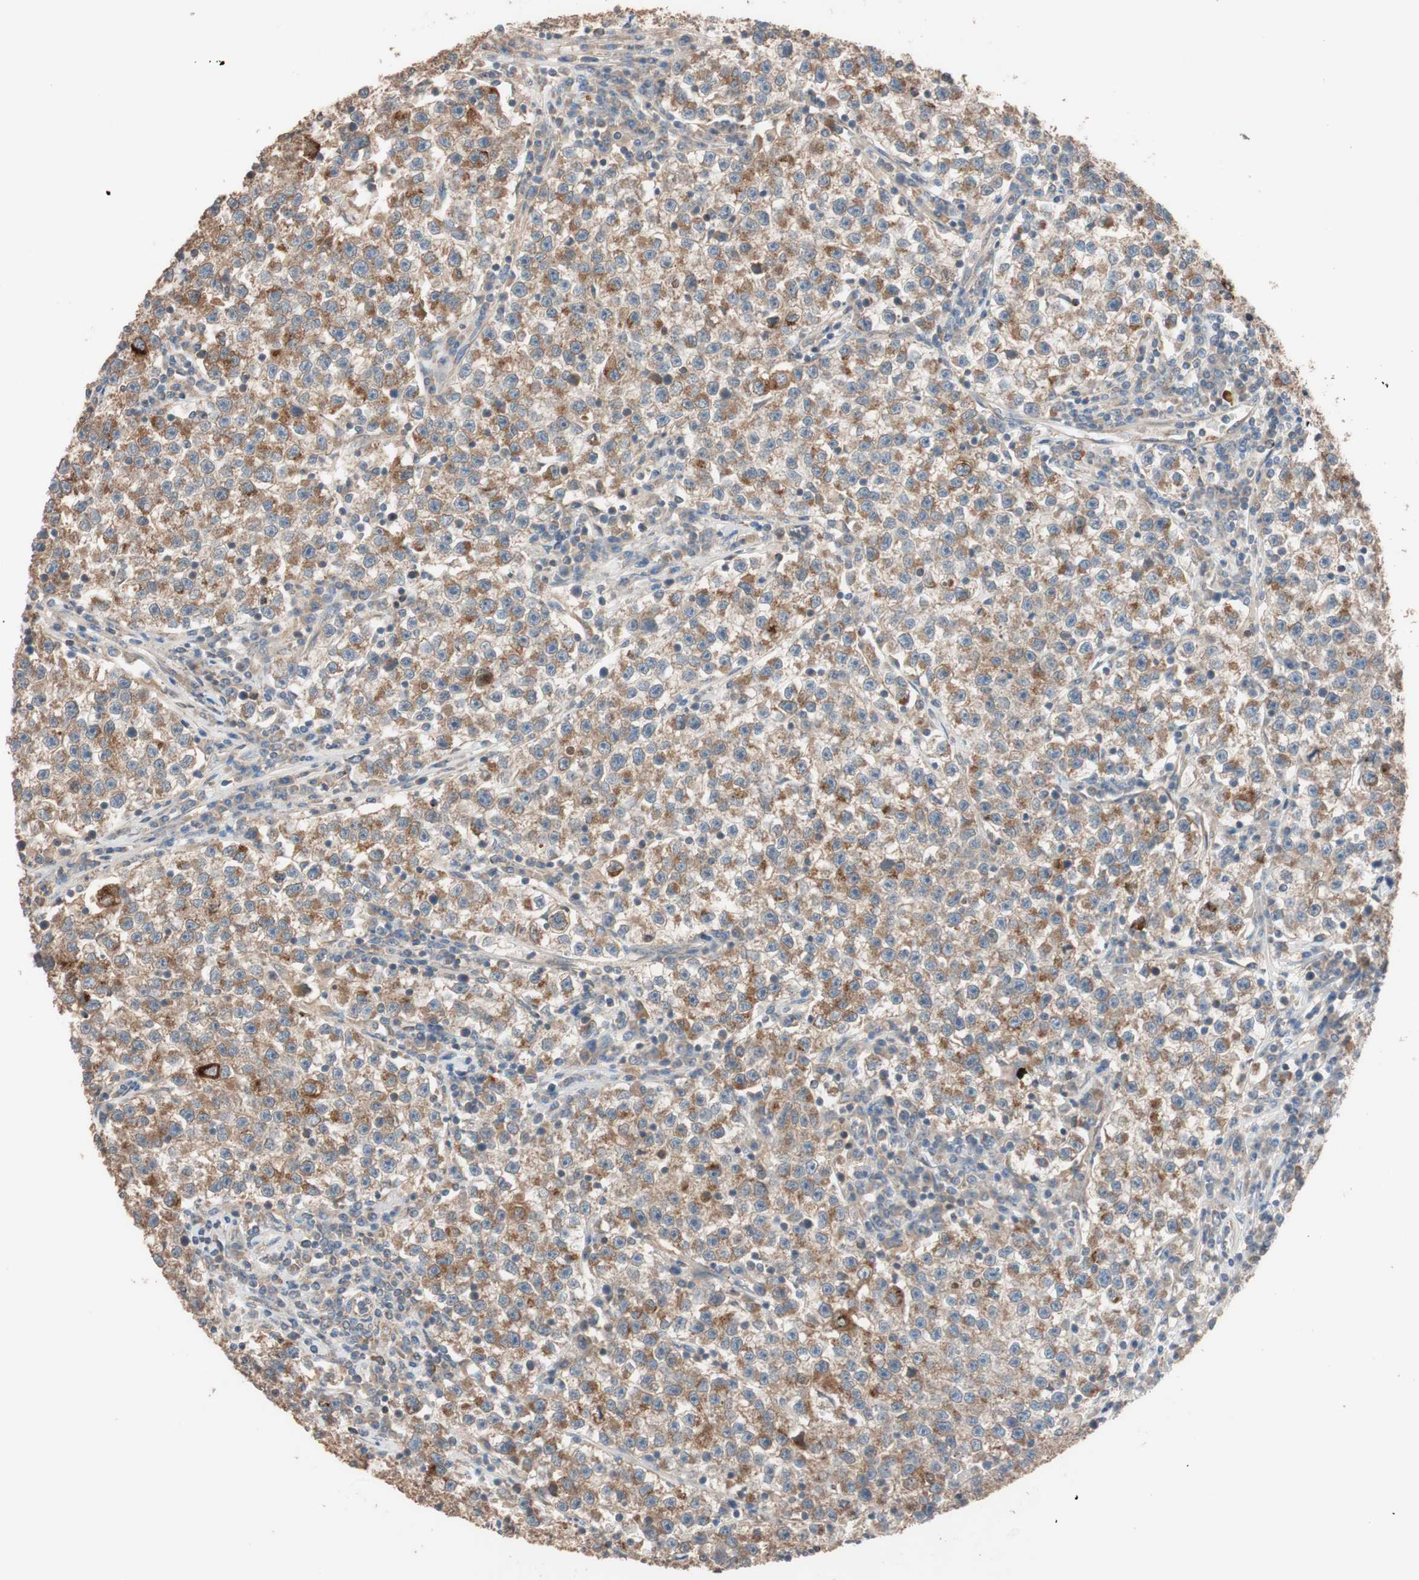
{"staining": {"intensity": "moderate", "quantity": ">75%", "location": "cytoplasmic/membranous"}, "tissue": "testis cancer", "cell_type": "Tumor cells", "image_type": "cancer", "snomed": [{"axis": "morphology", "description": "Seminoma, NOS"}, {"axis": "topography", "description": "Testis"}], "caption": "Testis seminoma stained with IHC displays moderate cytoplasmic/membranous staining in about >75% of tumor cells.", "gene": "SDC4", "patient": {"sex": "male", "age": 22}}